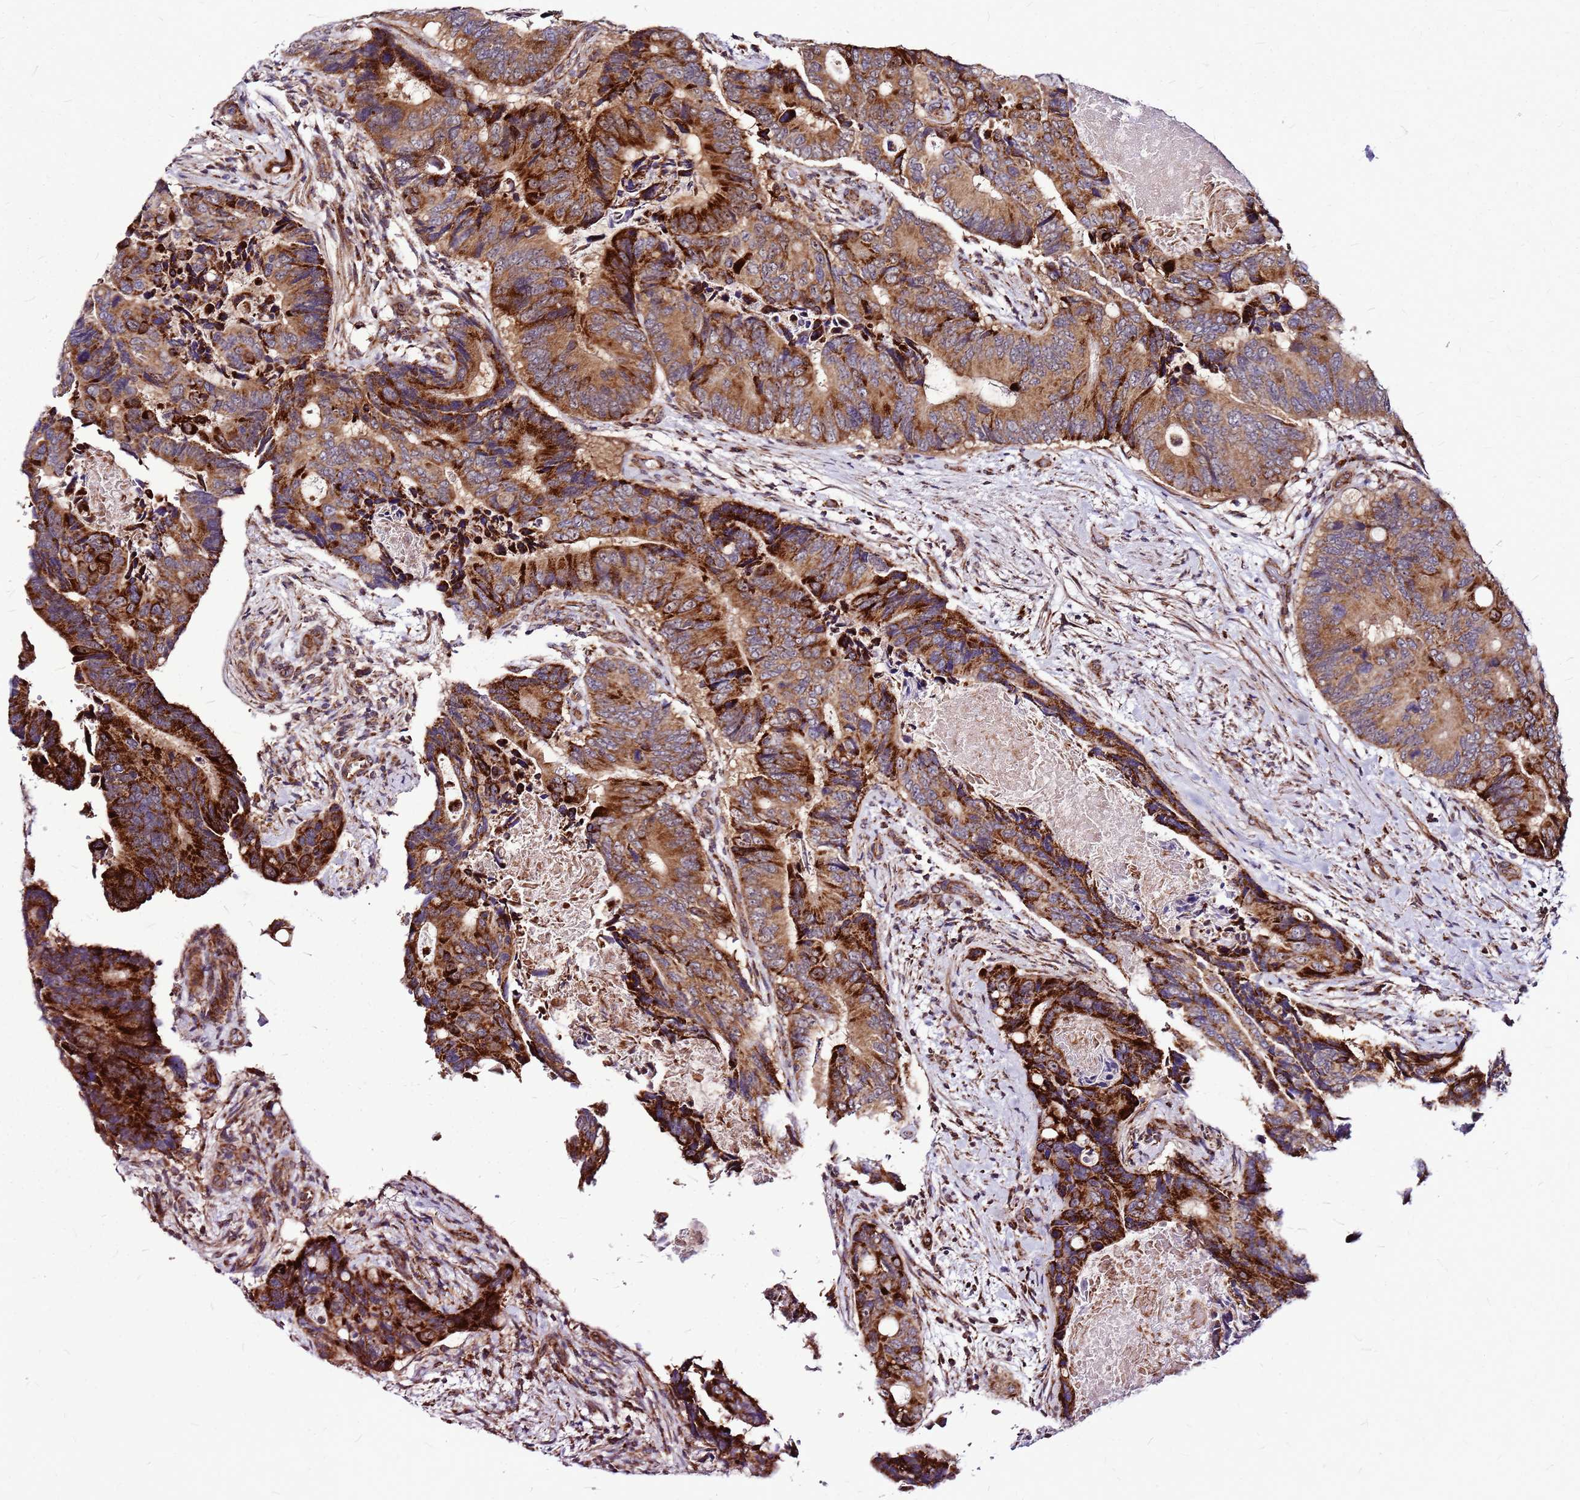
{"staining": {"intensity": "strong", "quantity": ">75%", "location": "cytoplasmic/membranous"}, "tissue": "colorectal cancer", "cell_type": "Tumor cells", "image_type": "cancer", "snomed": [{"axis": "morphology", "description": "Adenocarcinoma, NOS"}, {"axis": "topography", "description": "Colon"}], "caption": "Immunohistochemistry (IHC) (DAB) staining of adenocarcinoma (colorectal) displays strong cytoplasmic/membranous protein staining in about >75% of tumor cells.", "gene": "OR51T1", "patient": {"sex": "male", "age": 84}}